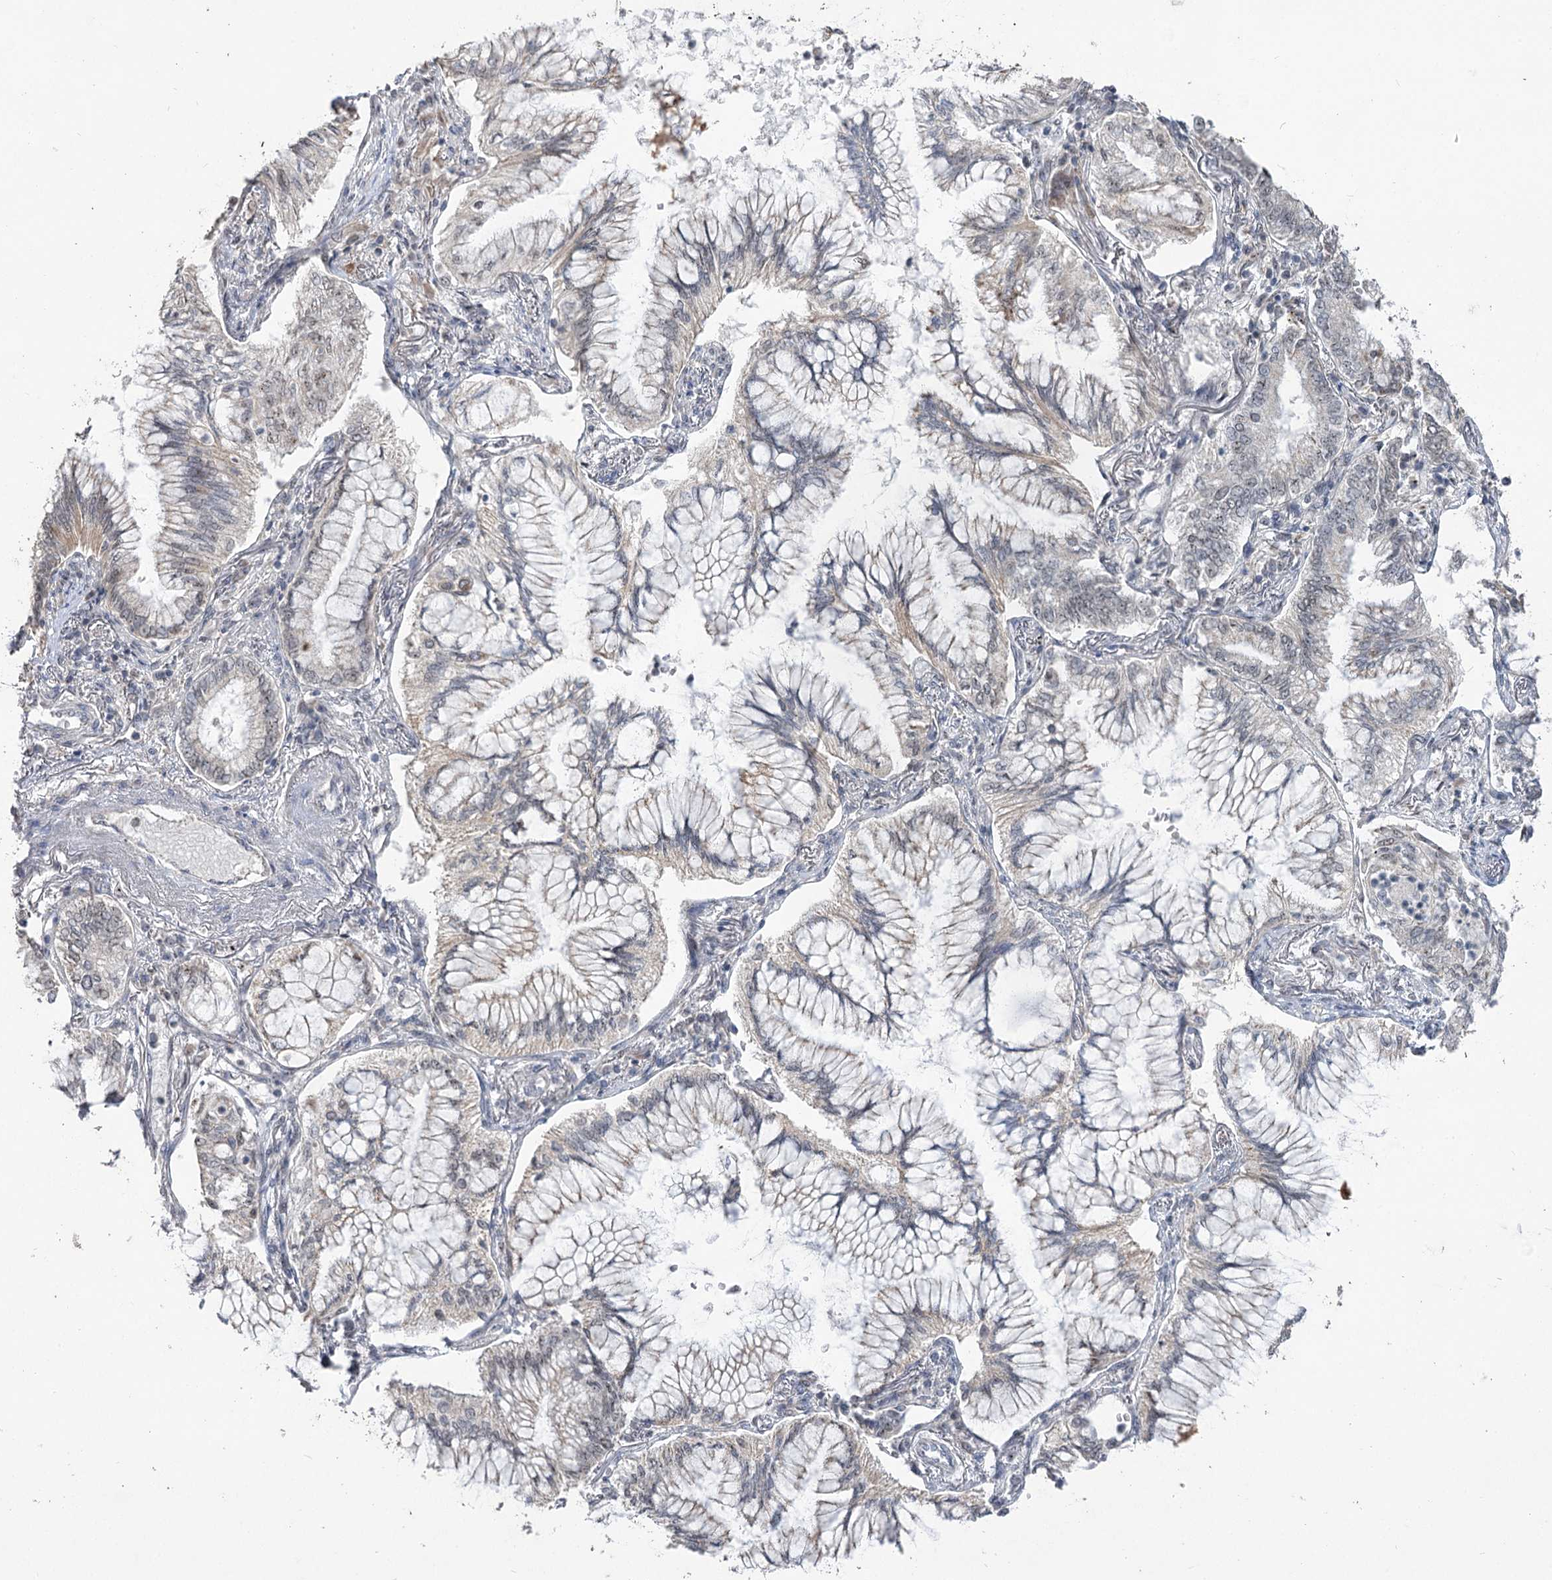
{"staining": {"intensity": "weak", "quantity": "<25%", "location": "cytoplasmic/membranous"}, "tissue": "lung cancer", "cell_type": "Tumor cells", "image_type": "cancer", "snomed": [{"axis": "morphology", "description": "Adenocarcinoma, NOS"}, {"axis": "topography", "description": "Lung"}], "caption": "Tumor cells are negative for protein expression in human lung cancer (adenocarcinoma). (DAB (3,3'-diaminobenzidine) IHC, high magnification).", "gene": "RUFY4", "patient": {"sex": "female", "age": 70}}